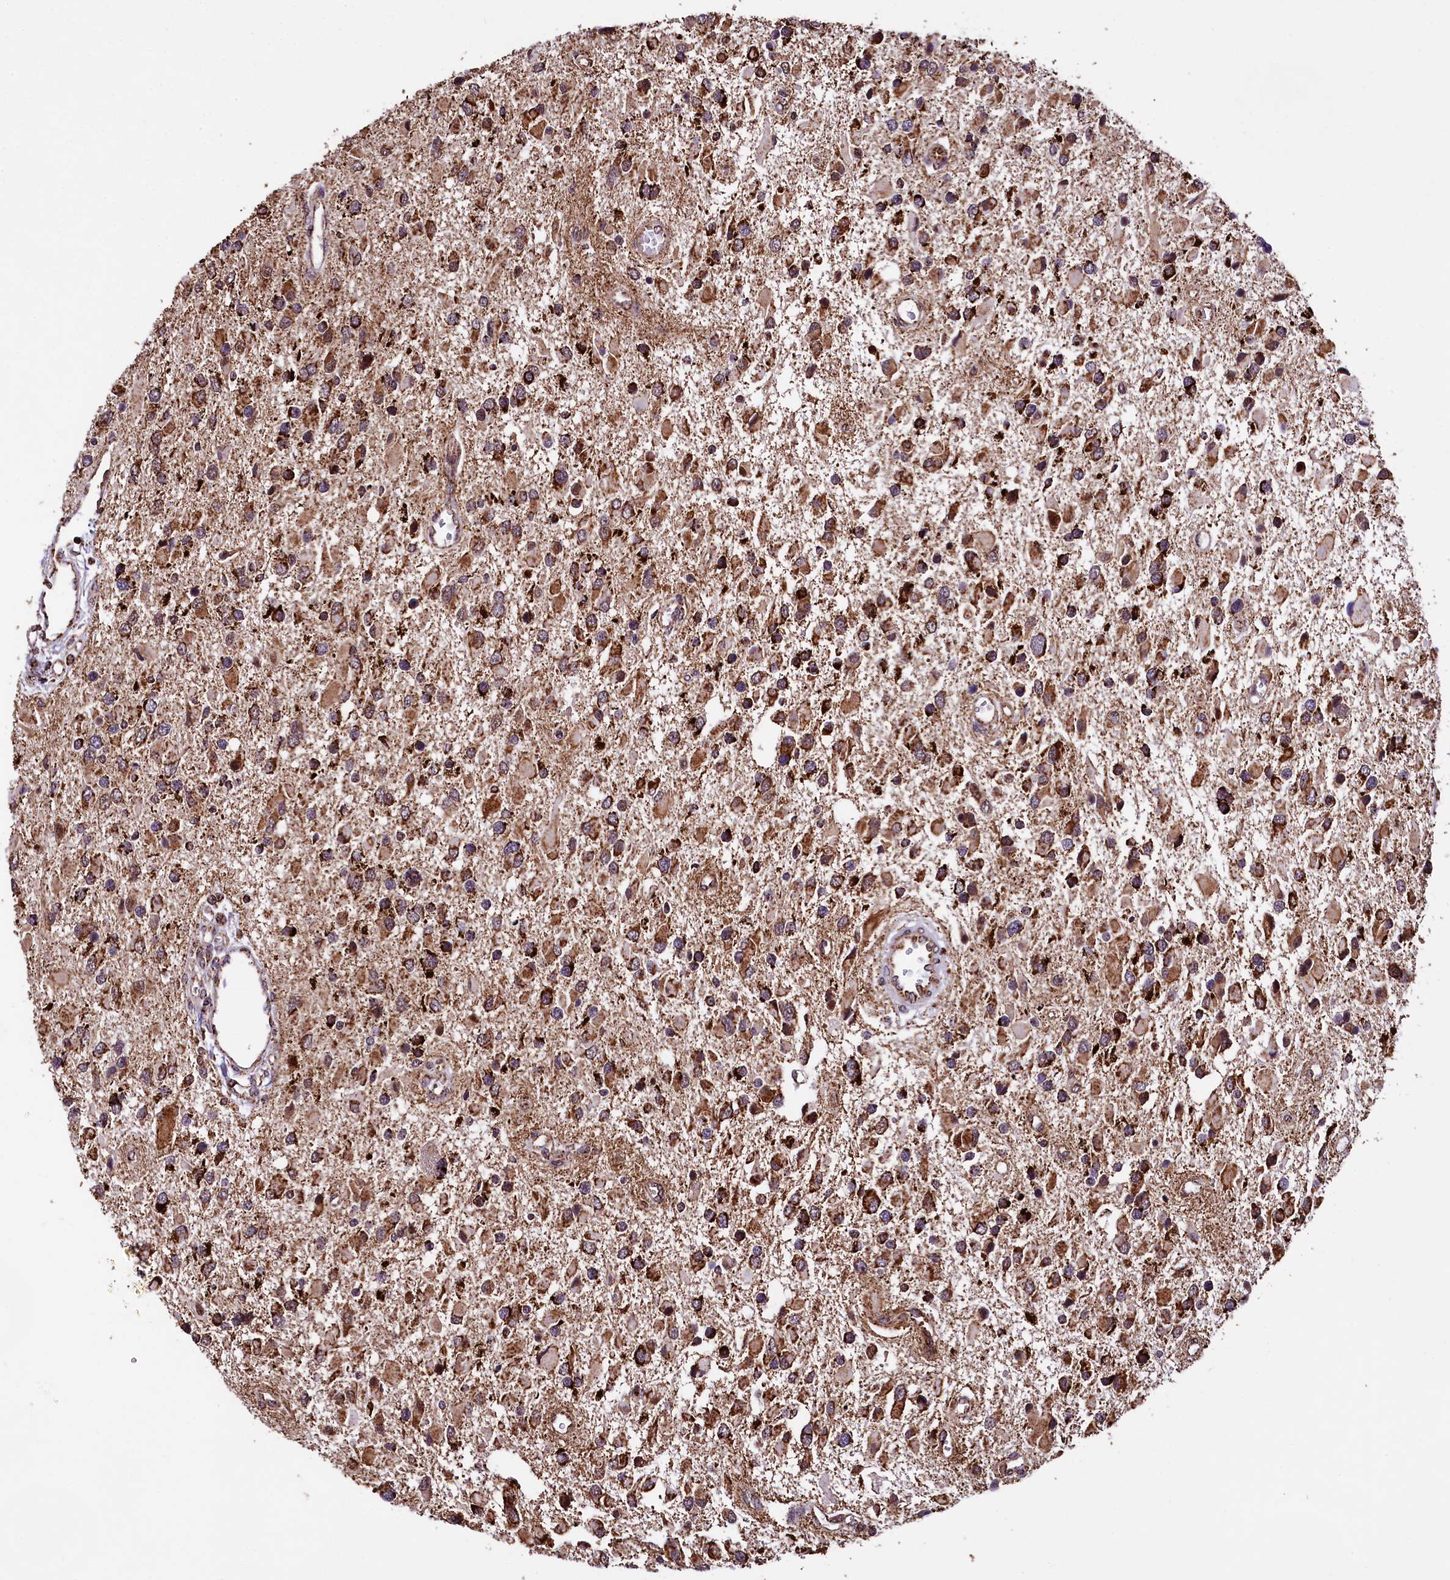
{"staining": {"intensity": "strong", "quantity": "25%-75%", "location": "cytoplasmic/membranous"}, "tissue": "glioma", "cell_type": "Tumor cells", "image_type": "cancer", "snomed": [{"axis": "morphology", "description": "Glioma, malignant, High grade"}, {"axis": "topography", "description": "Brain"}], "caption": "This micrograph shows IHC staining of human high-grade glioma (malignant), with high strong cytoplasmic/membranous positivity in approximately 25%-75% of tumor cells.", "gene": "KLC2", "patient": {"sex": "male", "age": 53}}